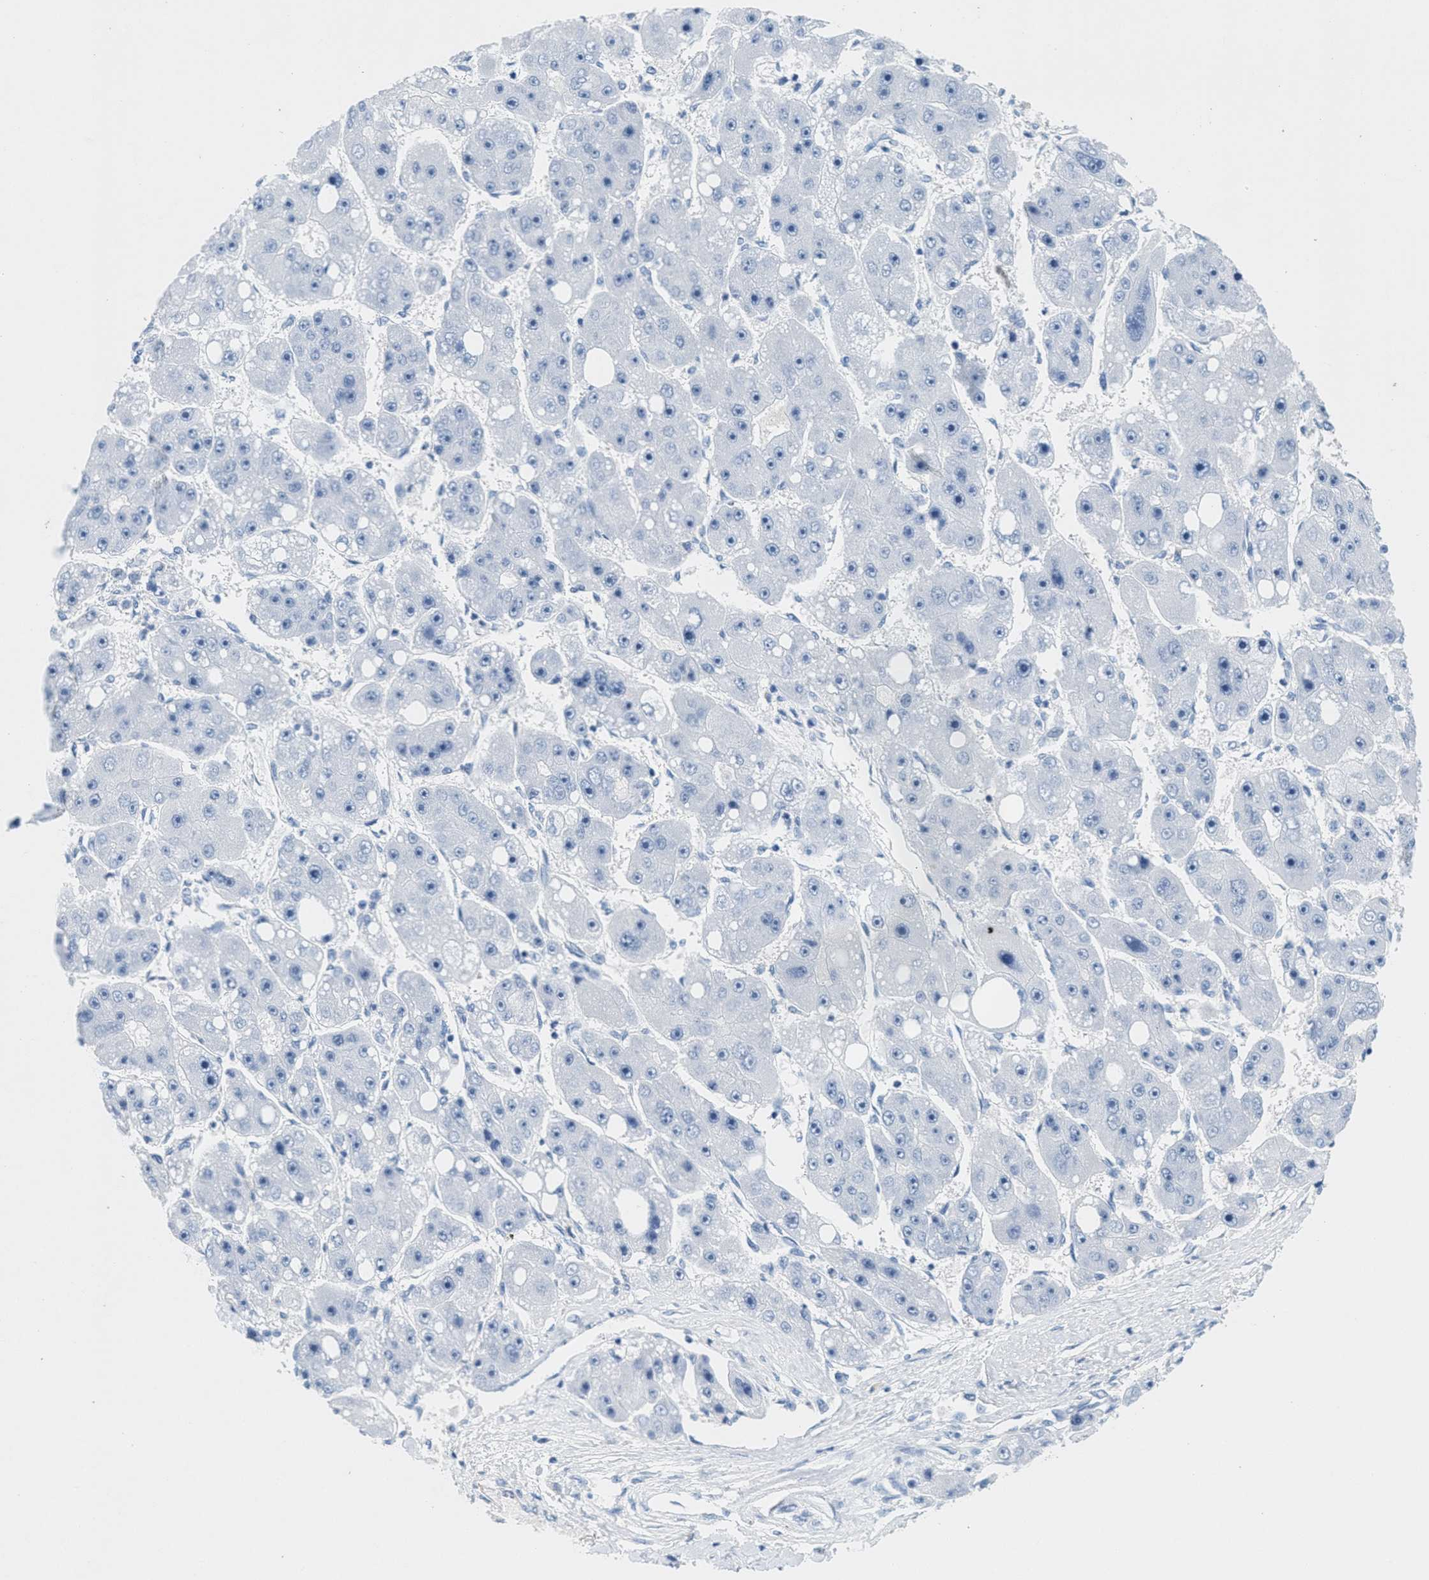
{"staining": {"intensity": "negative", "quantity": "none", "location": "none"}, "tissue": "liver cancer", "cell_type": "Tumor cells", "image_type": "cancer", "snomed": [{"axis": "morphology", "description": "Carcinoma, Hepatocellular, NOS"}, {"axis": "topography", "description": "Liver"}], "caption": "A high-resolution photomicrograph shows immunohistochemistry staining of liver cancer (hepatocellular carcinoma), which displays no significant expression in tumor cells.", "gene": "GPM6A", "patient": {"sex": "female", "age": 61}}